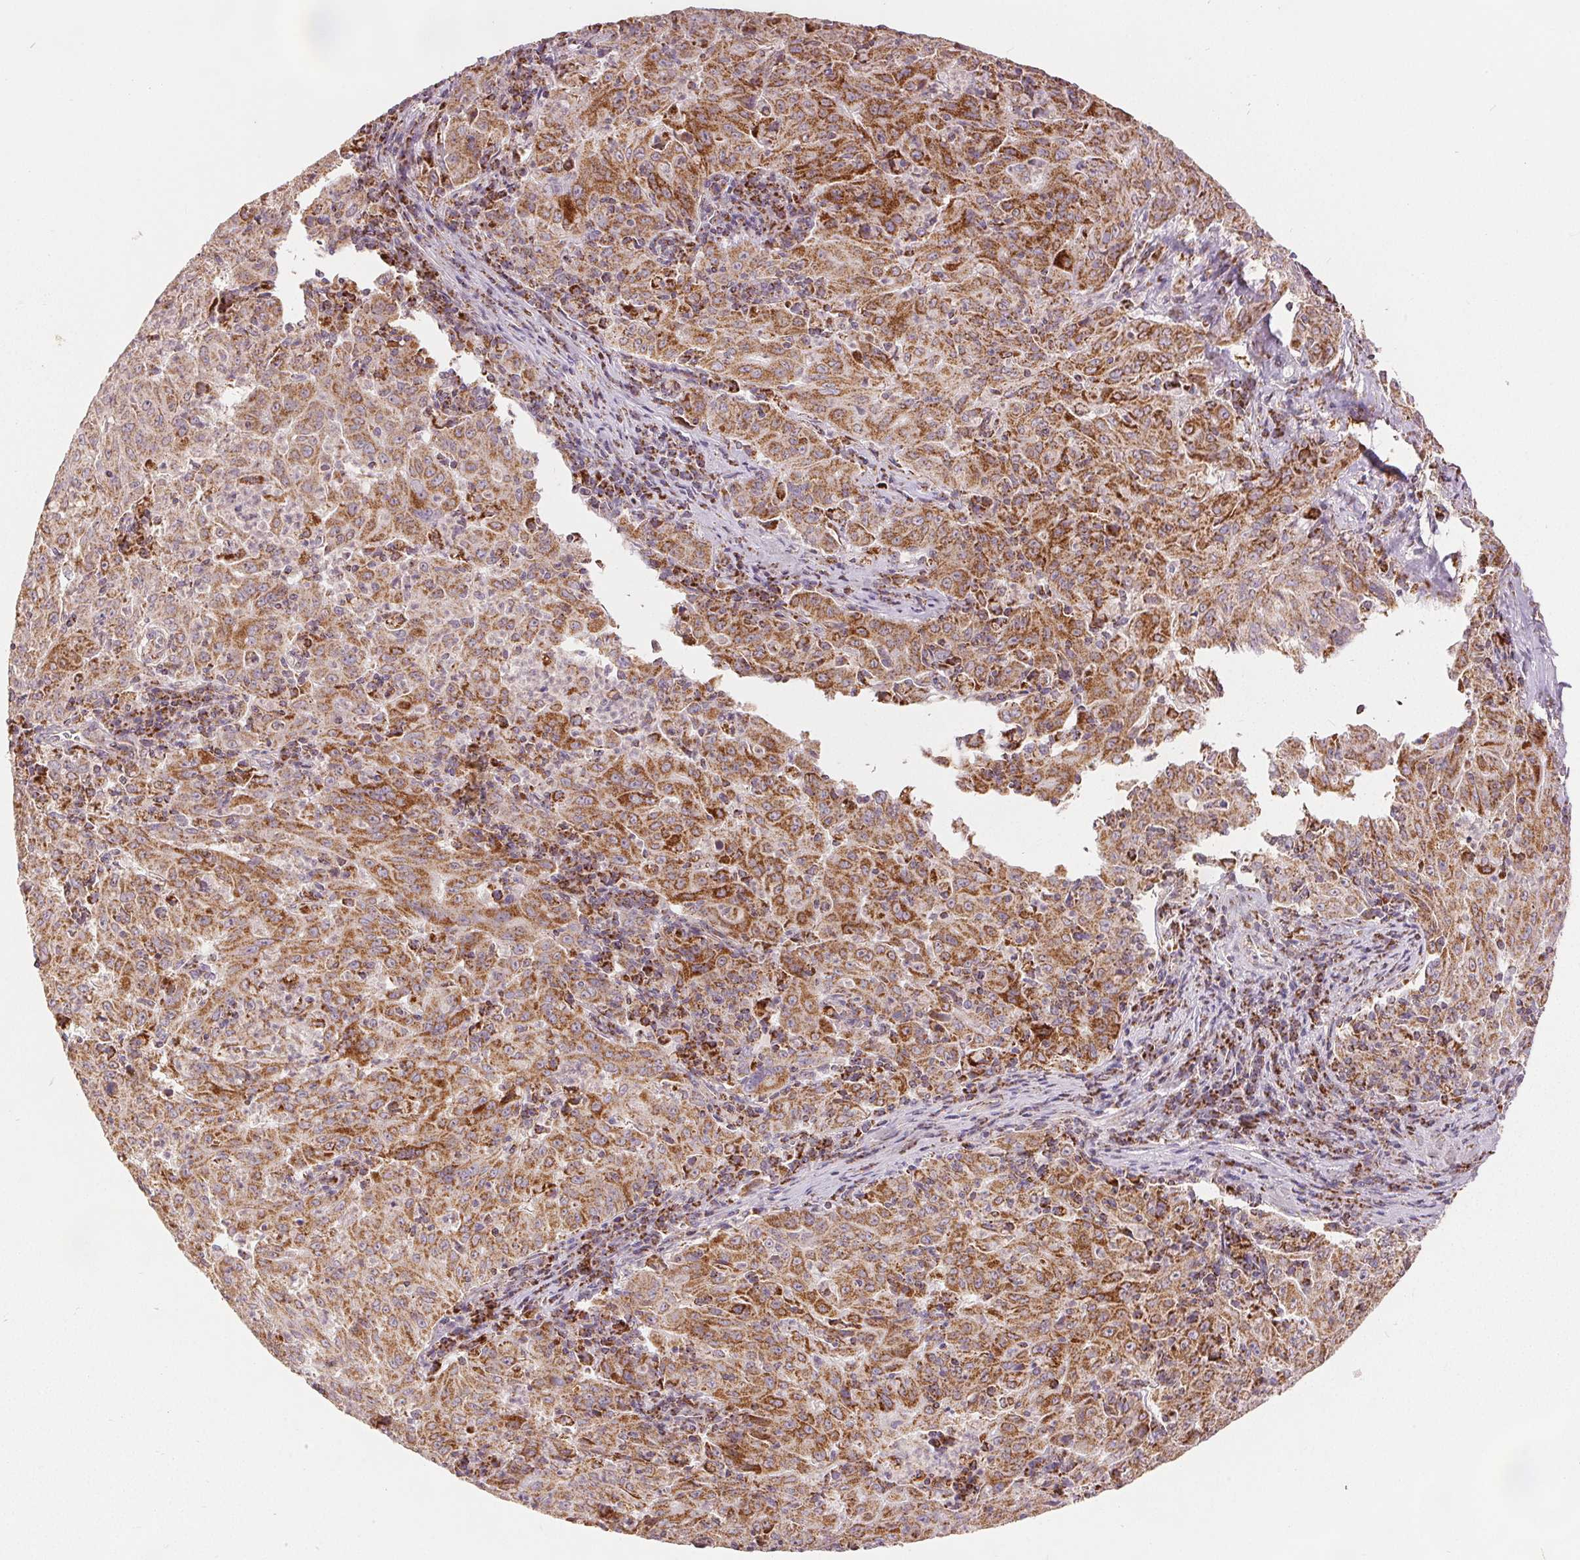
{"staining": {"intensity": "strong", "quantity": ">75%", "location": "cytoplasmic/membranous"}, "tissue": "pancreatic cancer", "cell_type": "Tumor cells", "image_type": "cancer", "snomed": [{"axis": "morphology", "description": "Adenocarcinoma, NOS"}, {"axis": "topography", "description": "Pancreas"}], "caption": "A high-resolution photomicrograph shows IHC staining of pancreatic cancer (adenocarcinoma), which demonstrates strong cytoplasmic/membranous staining in about >75% of tumor cells.", "gene": "SDHB", "patient": {"sex": "male", "age": 63}}